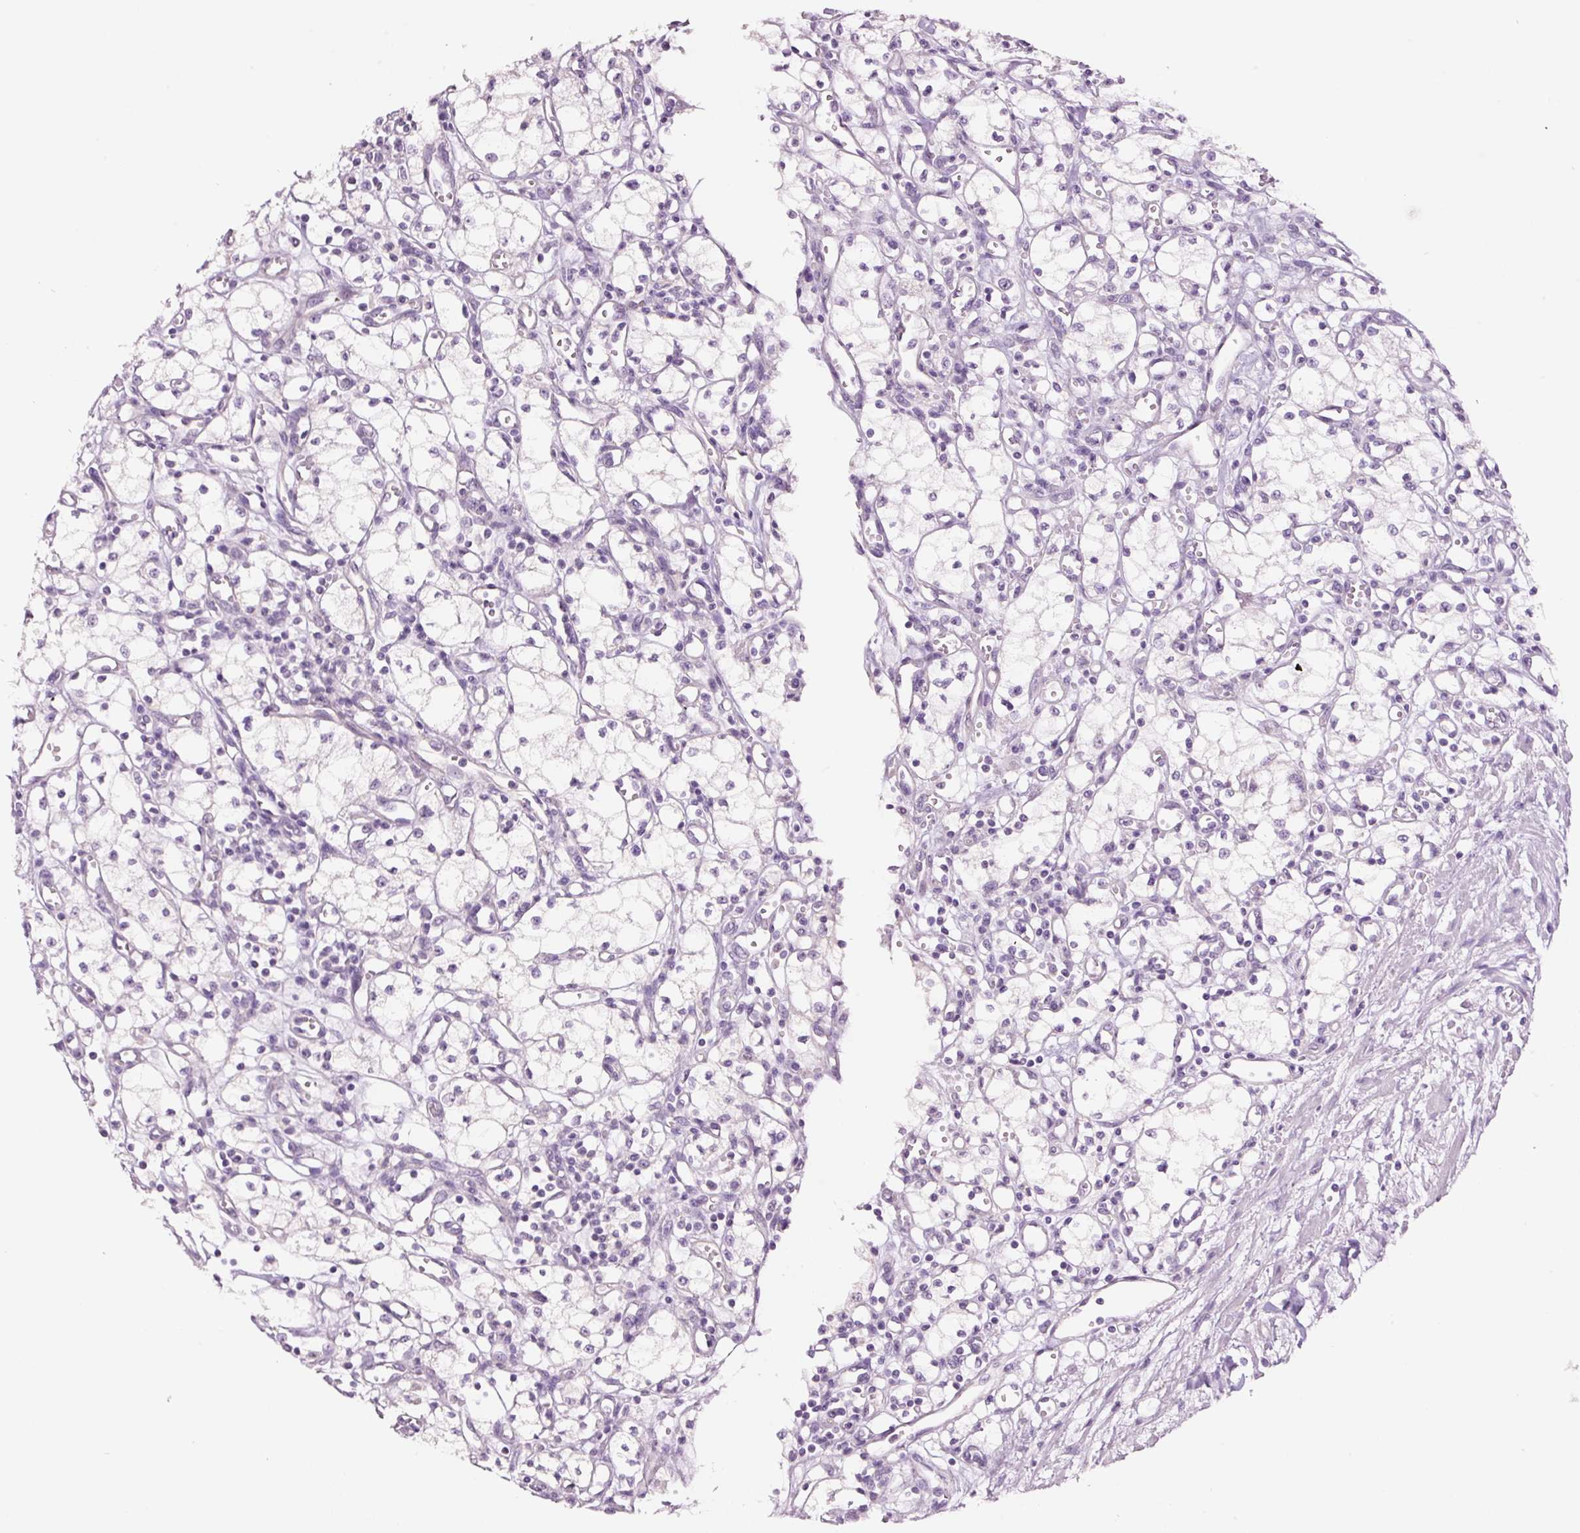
{"staining": {"intensity": "negative", "quantity": "none", "location": "none"}, "tissue": "renal cancer", "cell_type": "Tumor cells", "image_type": "cancer", "snomed": [{"axis": "morphology", "description": "Adenocarcinoma, NOS"}, {"axis": "topography", "description": "Kidney"}], "caption": "Protein analysis of renal cancer (adenocarcinoma) demonstrates no significant positivity in tumor cells.", "gene": "GCG", "patient": {"sex": "male", "age": 59}}